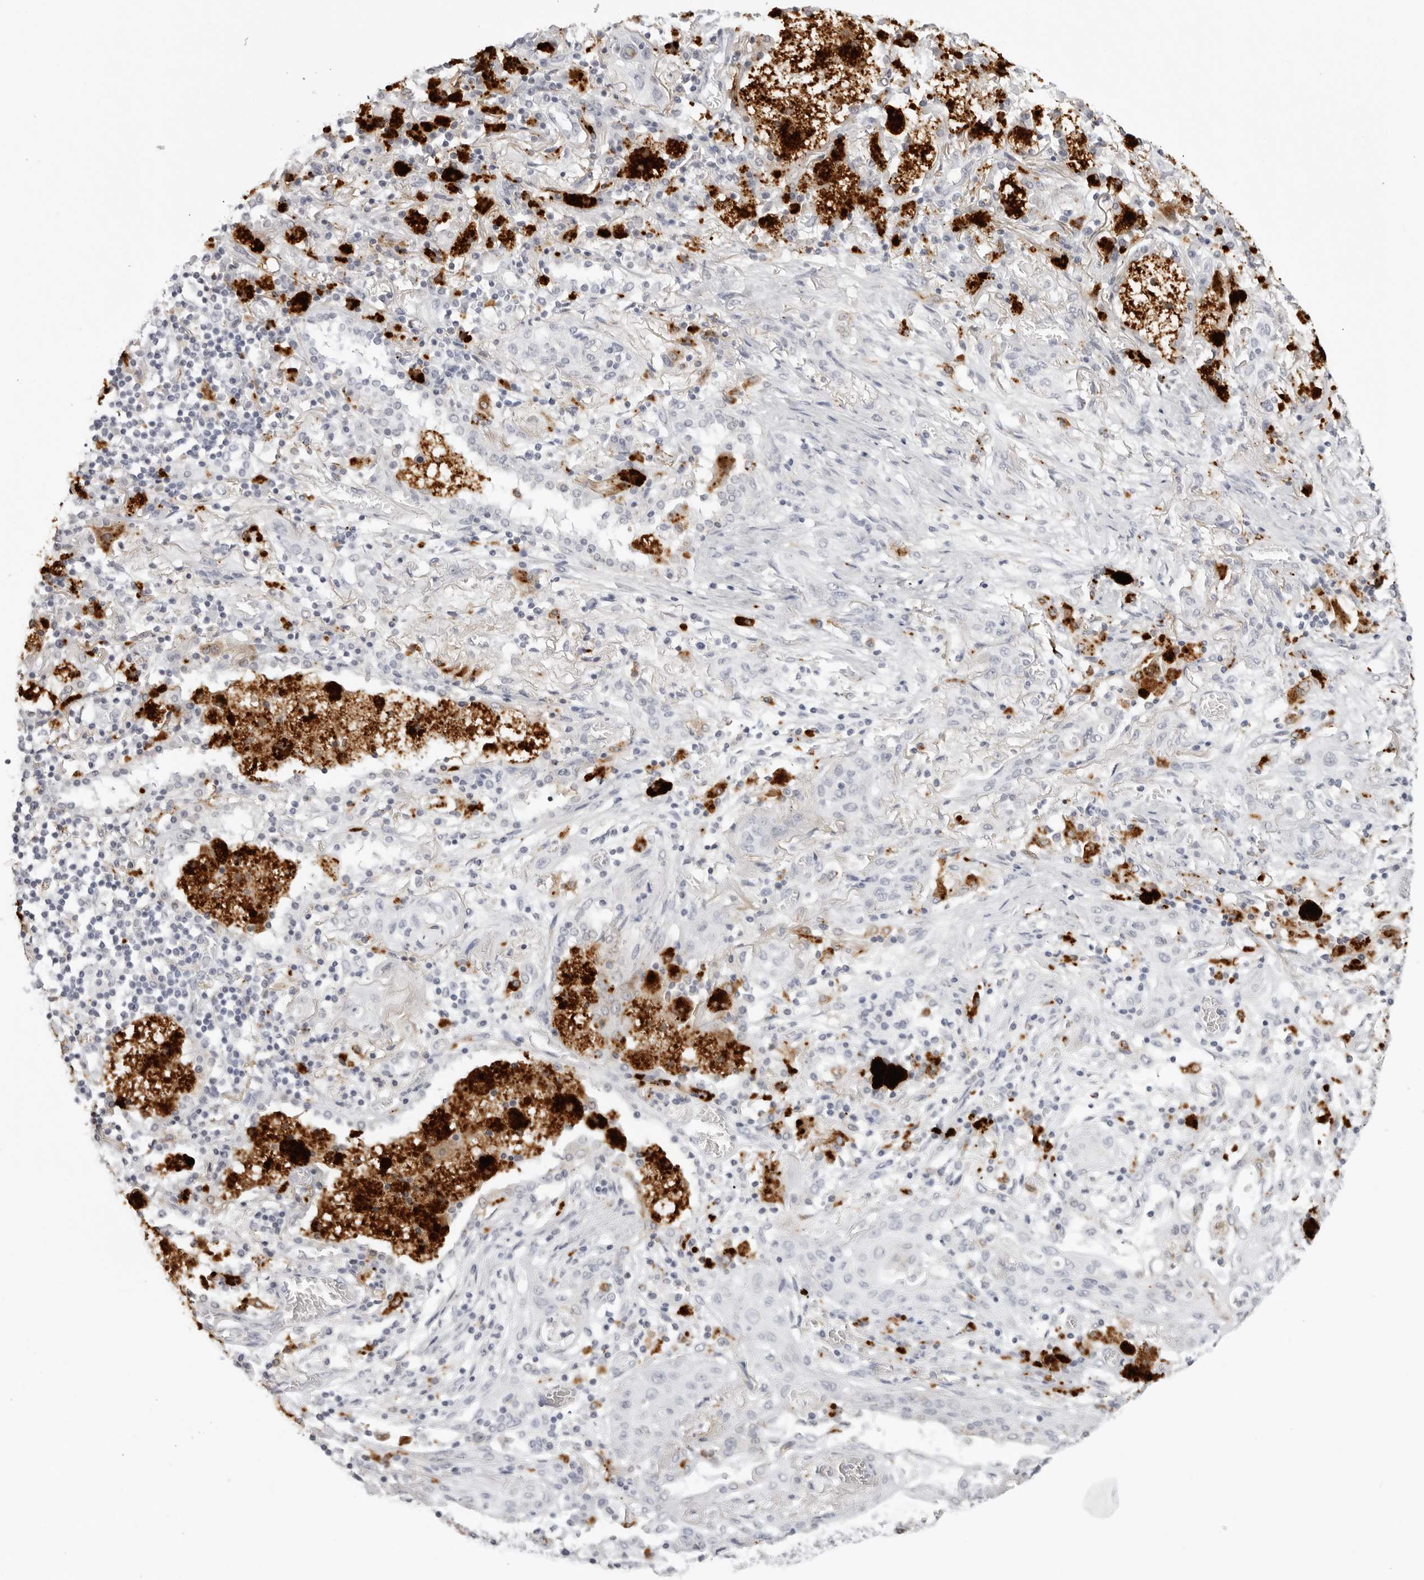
{"staining": {"intensity": "negative", "quantity": "none", "location": "none"}, "tissue": "lung cancer", "cell_type": "Tumor cells", "image_type": "cancer", "snomed": [{"axis": "morphology", "description": "Squamous cell carcinoma, NOS"}, {"axis": "topography", "description": "Lung"}], "caption": "High power microscopy micrograph of an immunohistochemistry image of lung cancer, revealing no significant staining in tumor cells.", "gene": "IL25", "patient": {"sex": "female", "age": 47}}